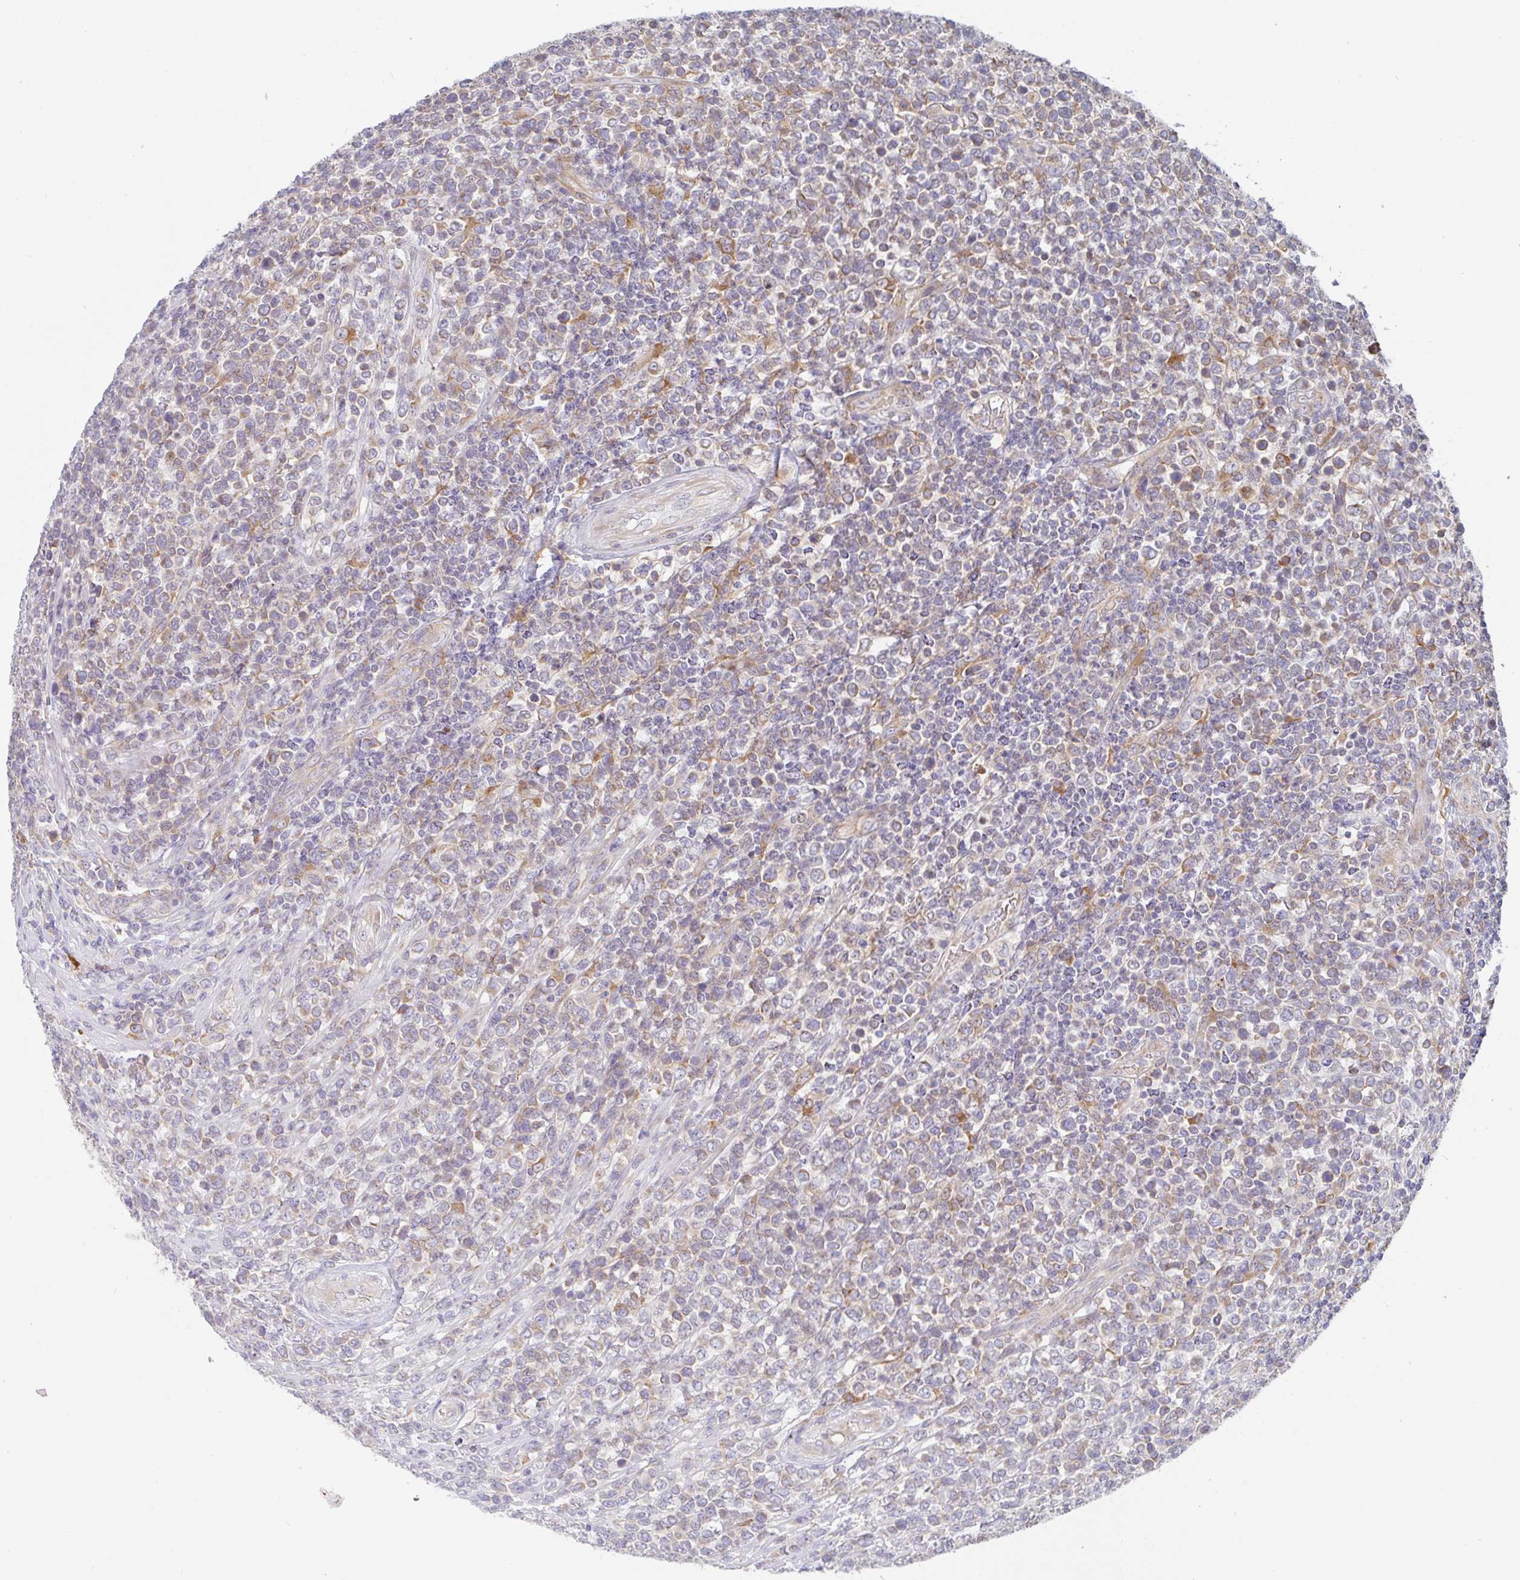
{"staining": {"intensity": "moderate", "quantity": "<25%", "location": "cytoplasmic/membranous"}, "tissue": "lymphoma", "cell_type": "Tumor cells", "image_type": "cancer", "snomed": [{"axis": "morphology", "description": "Malignant lymphoma, non-Hodgkin's type, High grade"}, {"axis": "topography", "description": "Soft tissue"}], "caption": "Human lymphoma stained for a protein (brown) reveals moderate cytoplasmic/membranous positive staining in approximately <25% of tumor cells.", "gene": "DERL2", "patient": {"sex": "female", "age": 56}}